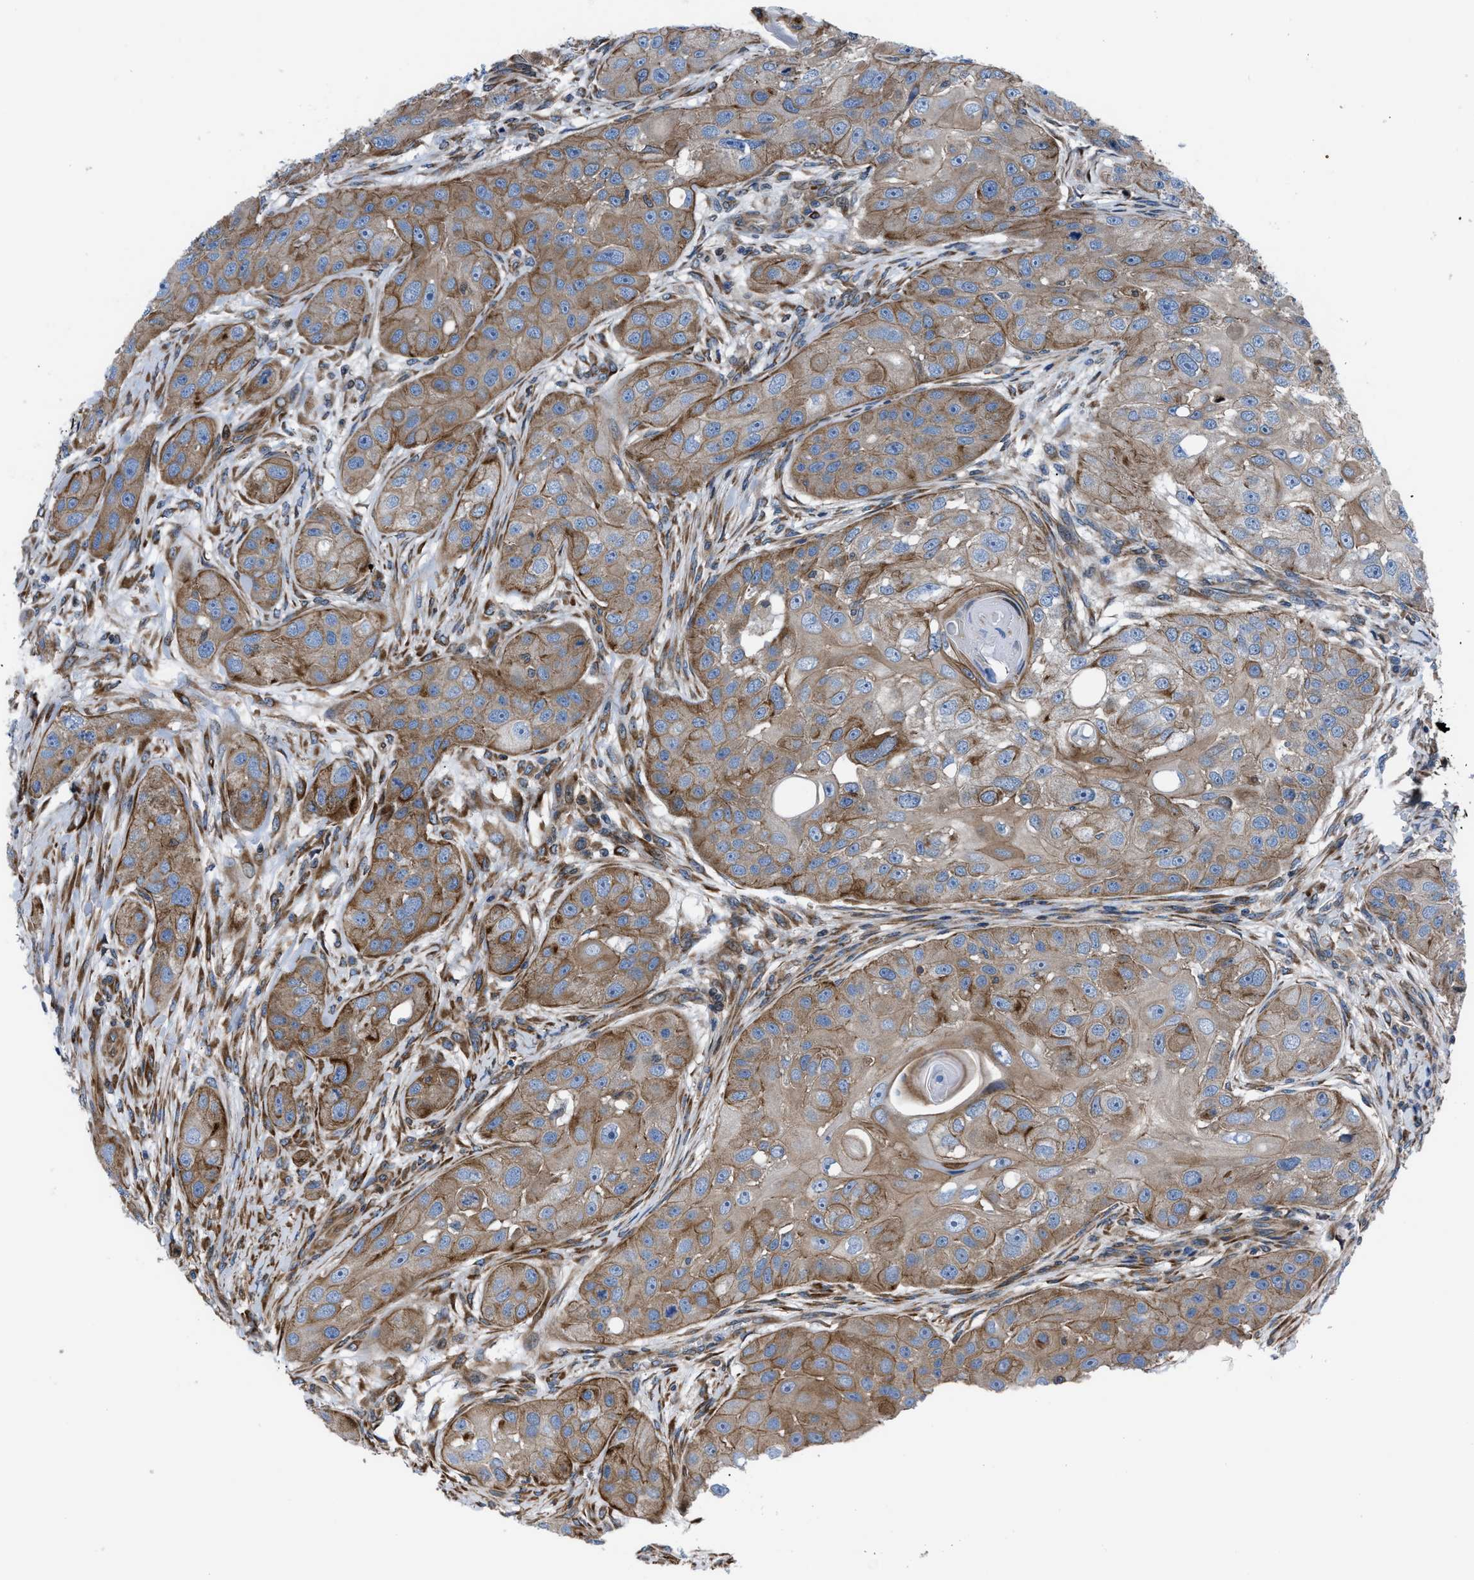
{"staining": {"intensity": "moderate", "quantity": ">75%", "location": "cytoplasmic/membranous"}, "tissue": "head and neck cancer", "cell_type": "Tumor cells", "image_type": "cancer", "snomed": [{"axis": "morphology", "description": "Normal tissue, NOS"}, {"axis": "morphology", "description": "Squamous cell carcinoma, NOS"}, {"axis": "topography", "description": "Skeletal muscle"}, {"axis": "topography", "description": "Head-Neck"}], "caption": "Immunohistochemical staining of human head and neck squamous cell carcinoma shows medium levels of moderate cytoplasmic/membranous staining in about >75% of tumor cells. (brown staining indicates protein expression, while blue staining denotes nuclei).", "gene": "DMAC1", "patient": {"sex": "male", "age": 51}}